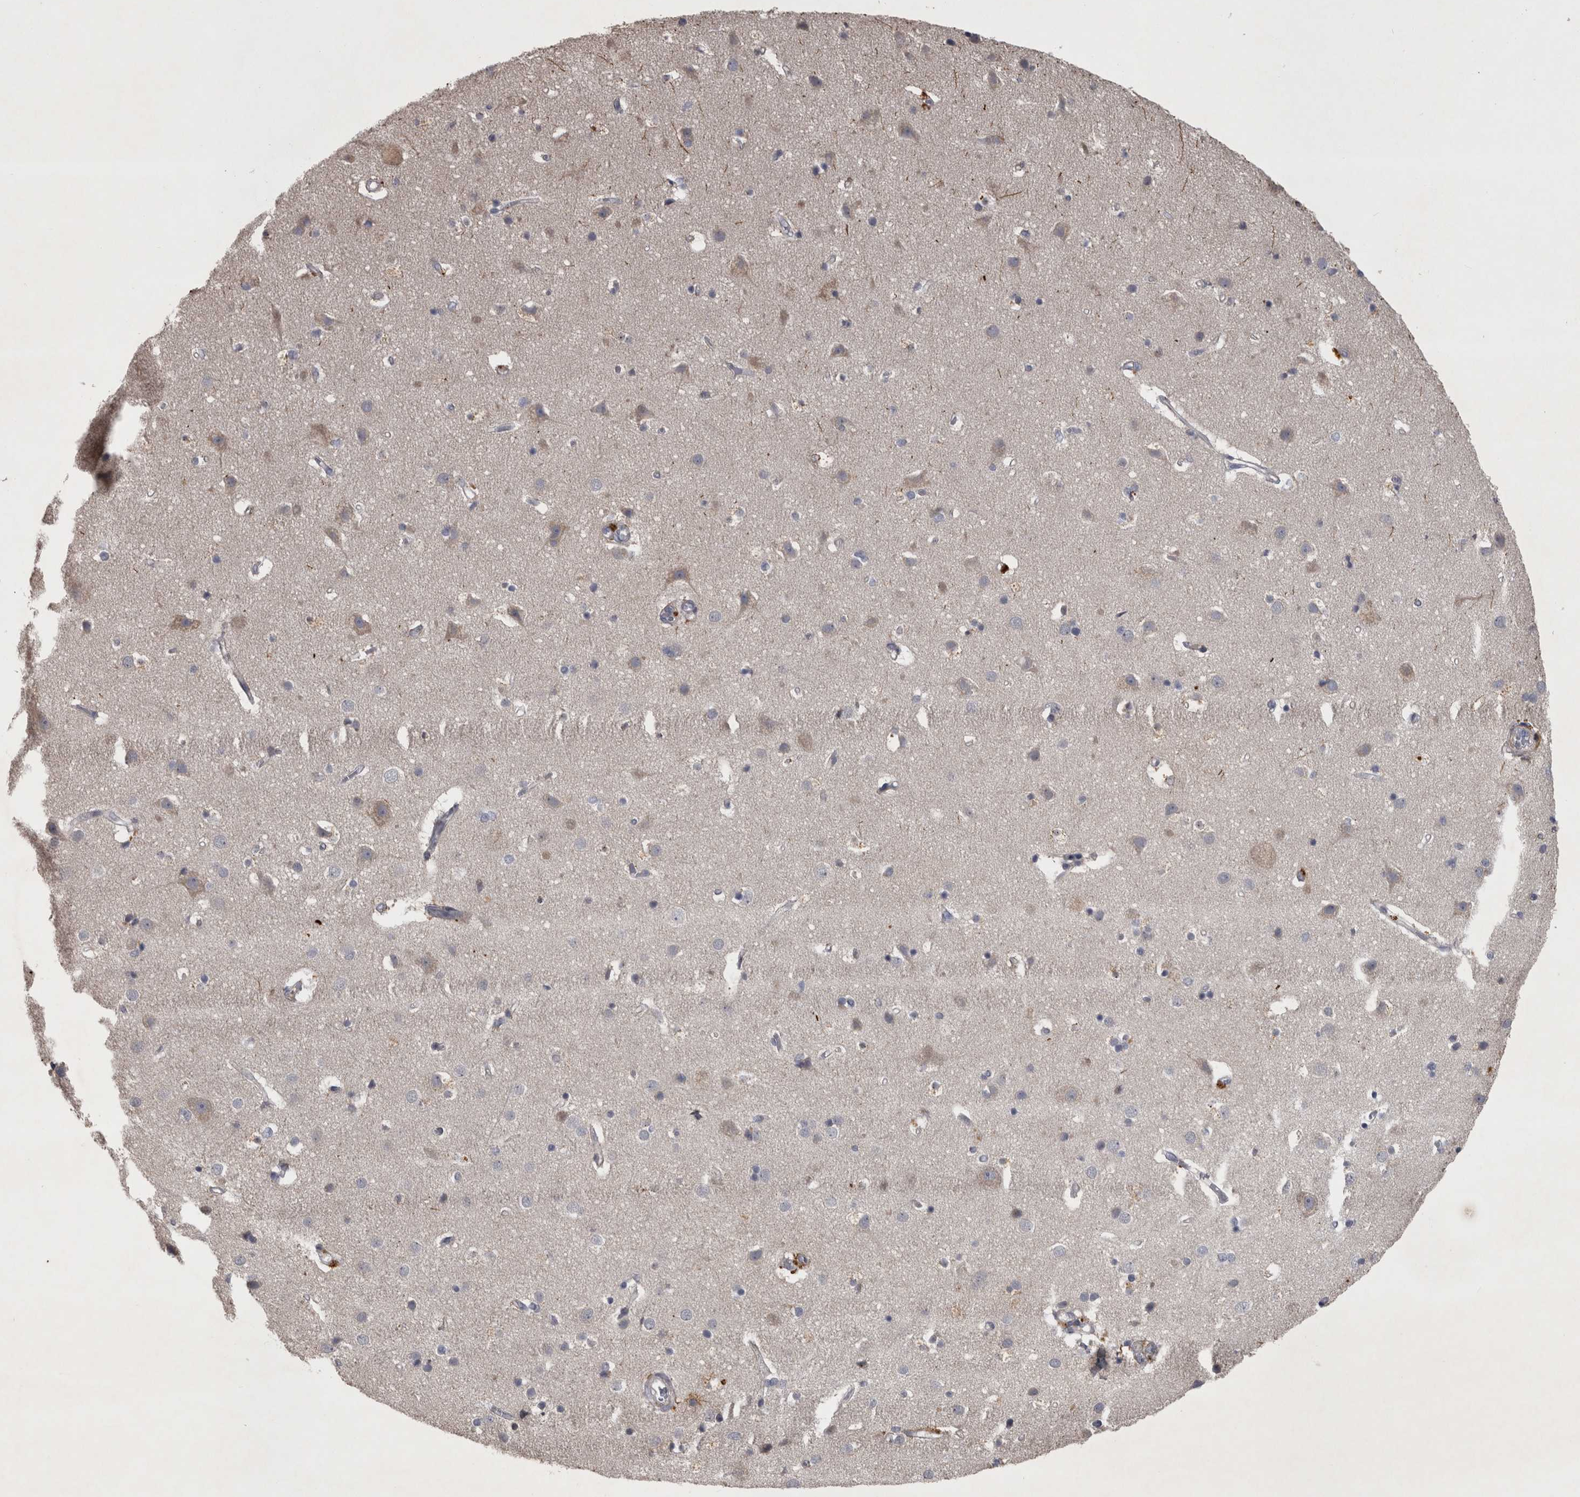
{"staining": {"intensity": "weak", "quantity": ">75%", "location": "cytoplasmic/membranous"}, "tissue": "cerebral cortex", "cell_type": "Endothelial cells", "image_type": "normal", "snomed": [{"axis": "morphology", "description": "Normal tissue, NOS"}, {"axis": "topography", "description": "Cerebral cortex"}], "caption": "An image of cerebral cortex stained for a protein demonstrates weak cytoplasmic/membranous brown staining in endothelial cells. The protein of interest is shown in brown color, while the nuclei are stained blue.", "gene": "DBT", "patient": {"sex": "male", "age": 54}}